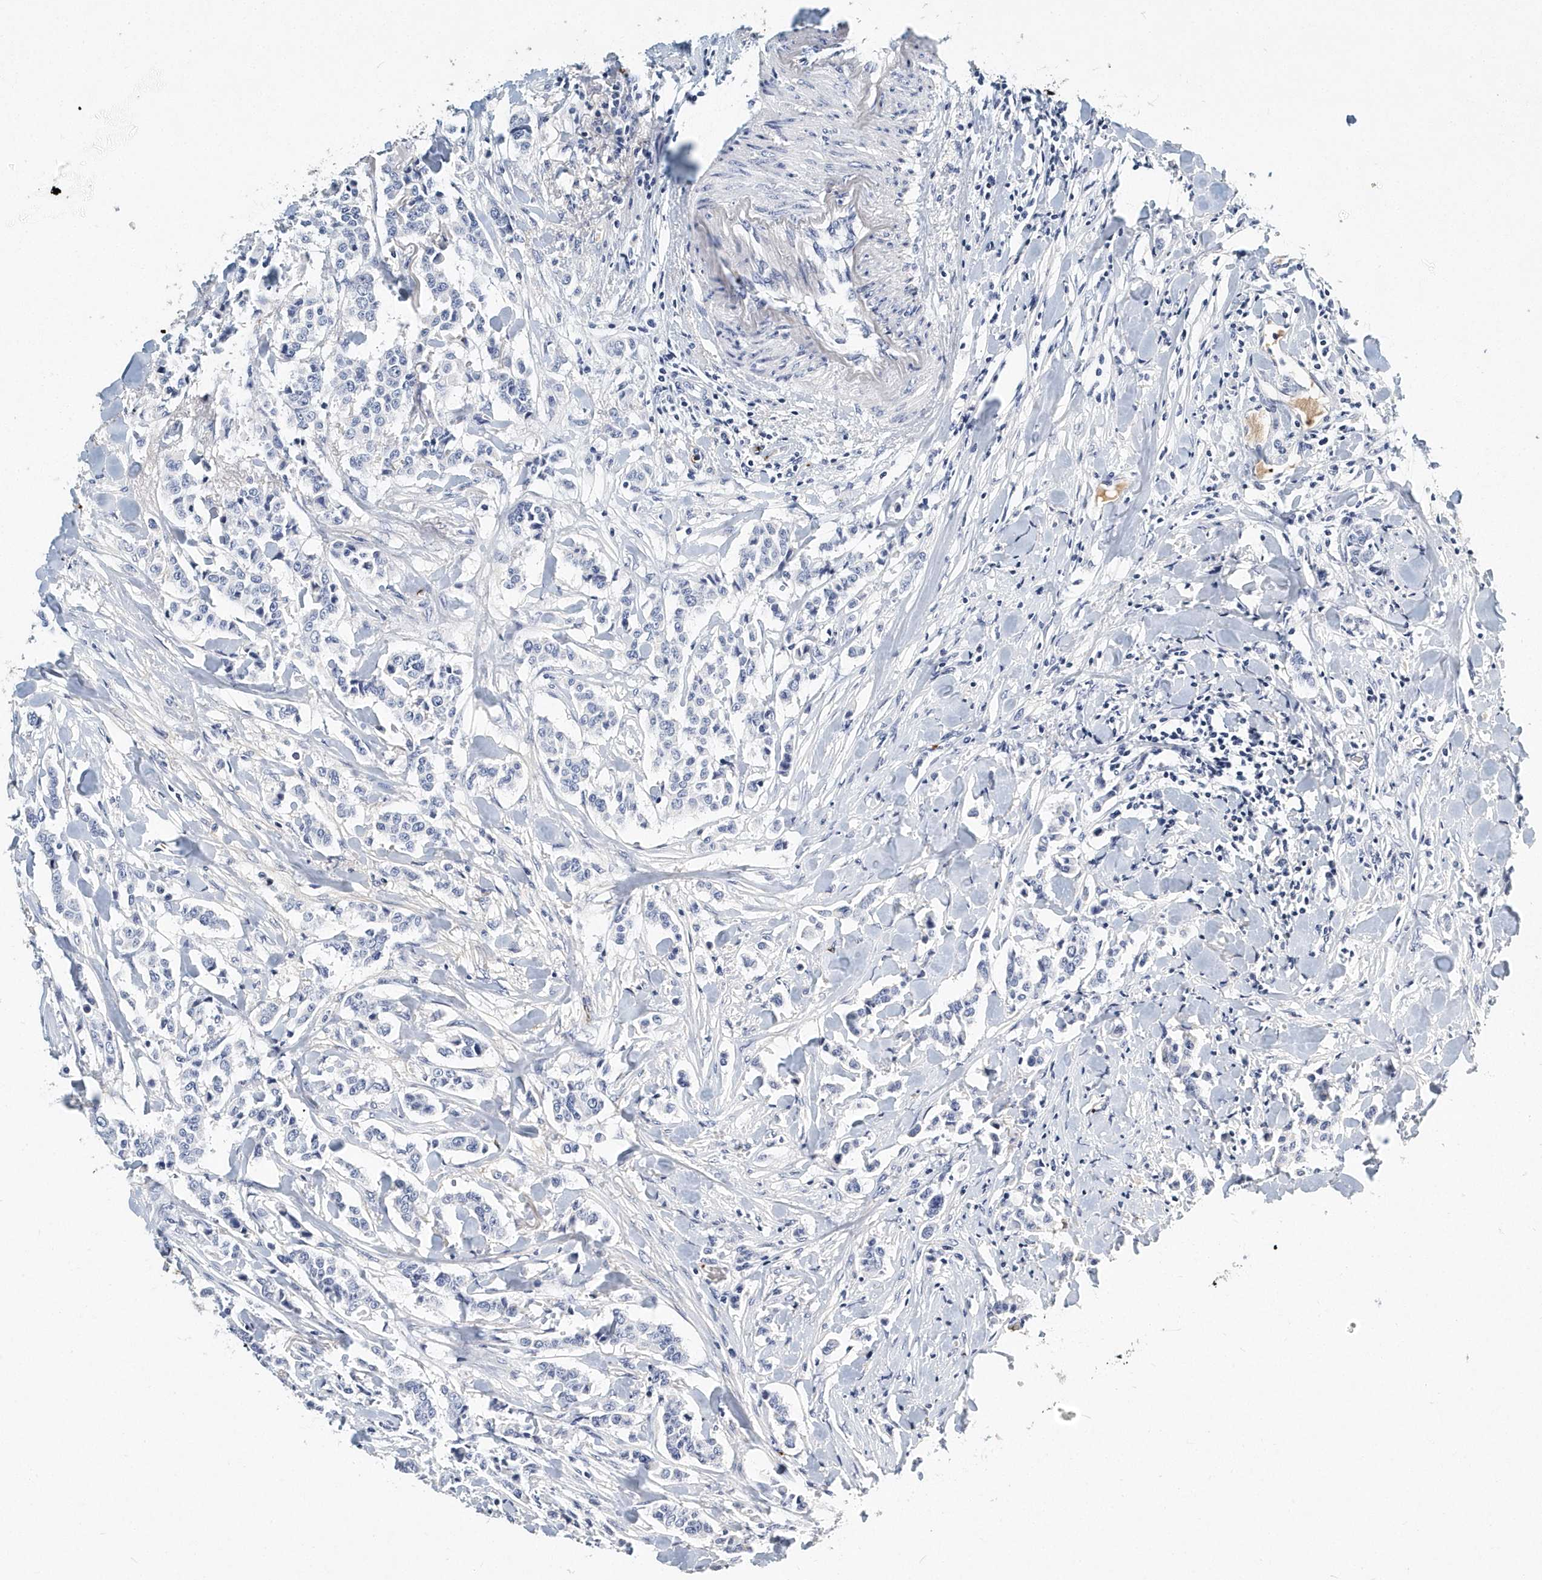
{"staining": {"intensity": "negative", "quantity": "none", "location": "none"}, "tissue": "breast cancer", "cell_type": "Tumor cells", "image_type": "cancer", "snomed": [{"axis": "morphology", "description": "Duct carcinoma"}, {"axis": "topography", "description": "Breast"}], "caption": "Tumor cells show no significant positivity in breast invasive ductal carcinoma. (Stains: DAB (3,3'-diaminobenzidine) immunohistochemistry (IHC) with hematoxylin counter stain, Microscopy: brightfield microscopy at high magnification).", "gene": "ITGA2B", "patient": {"sex": "female", "age": 40}}